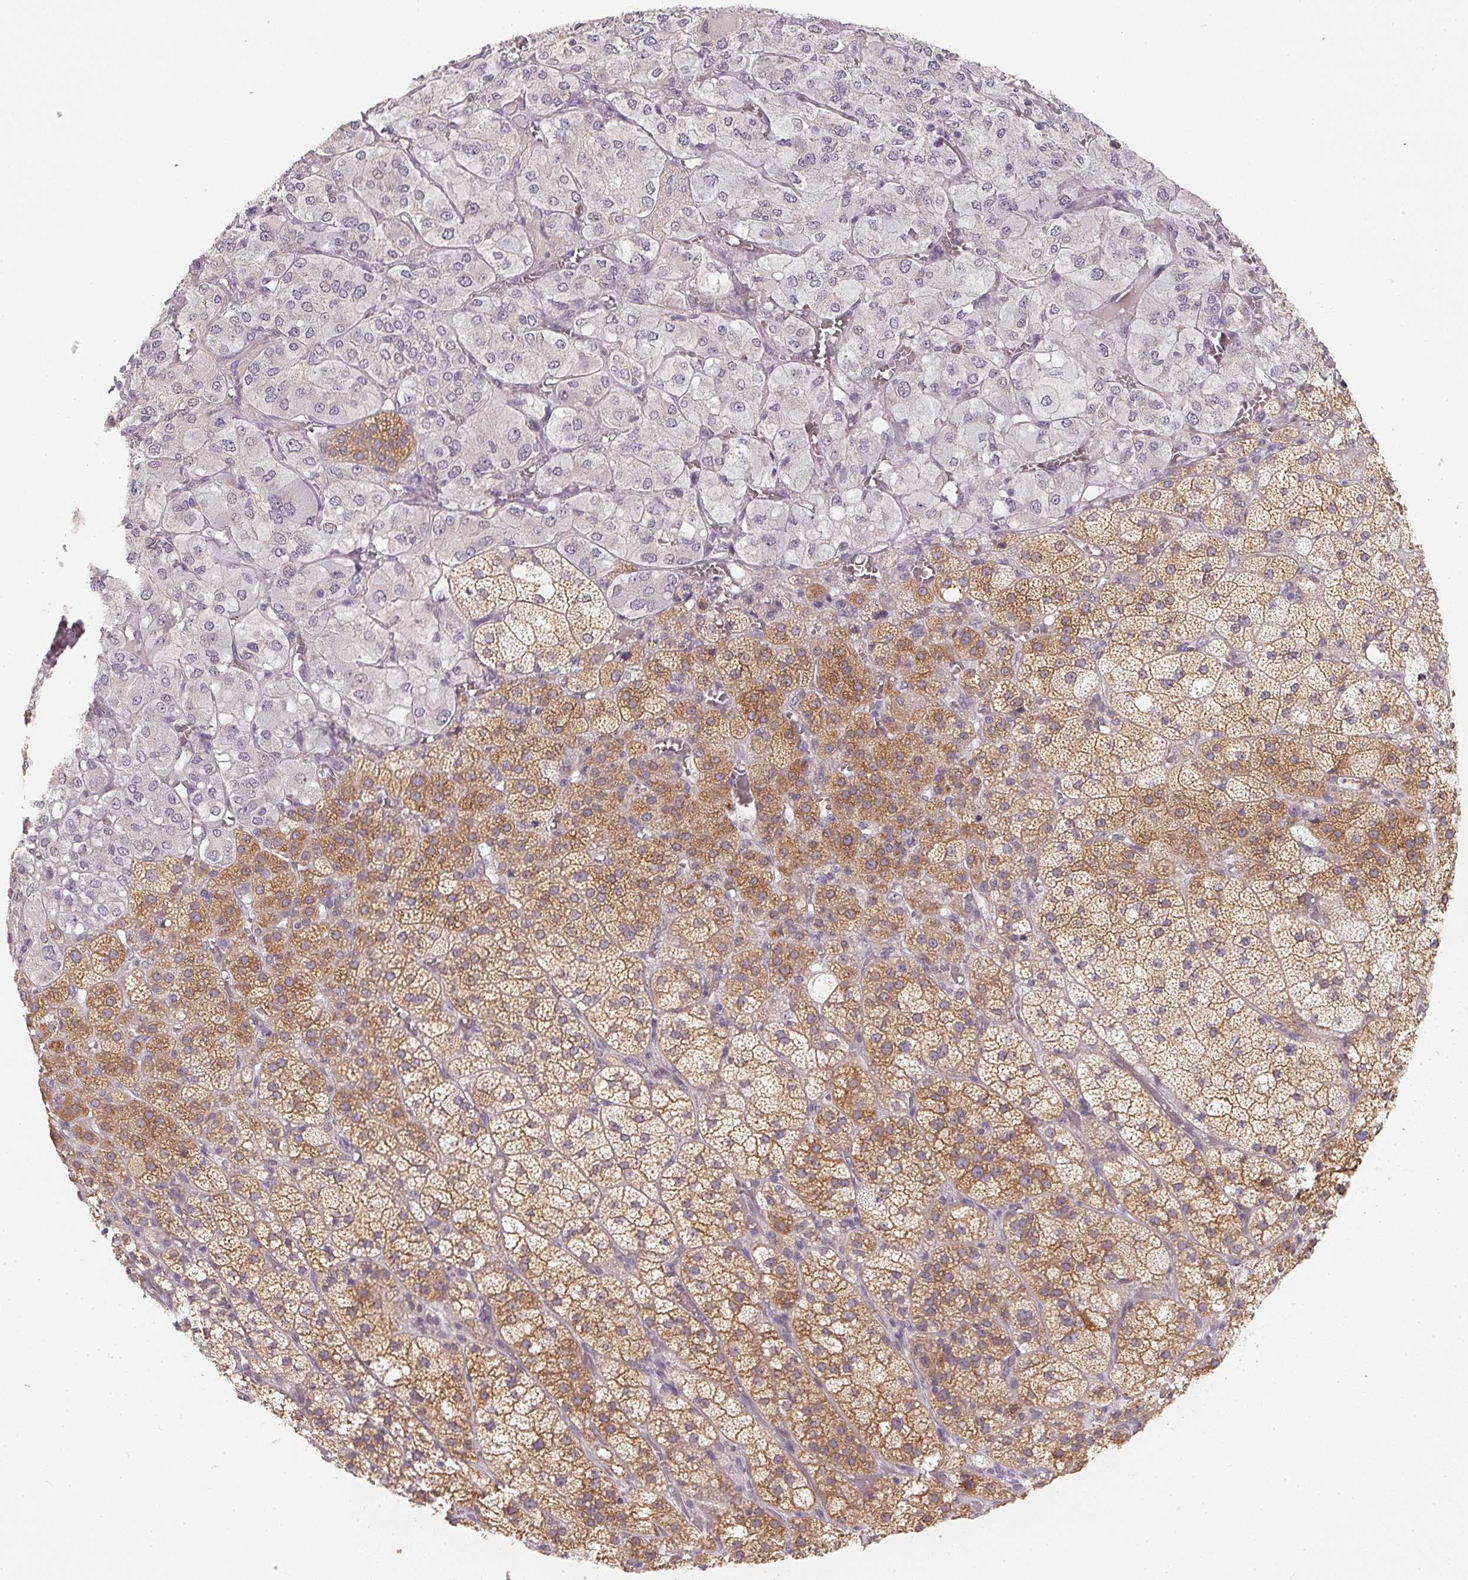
{"staining": {"intensity": "strong", "quantity": "25%-75%", "location": "cytoplasmic/membranous"}, "tissue": "adrenal gland", "cell_type": "Glandular cells", "image_type": "normal", "snomed": [{"axis": "morphology", "description": "Normal tissue, NOS"}, {"axis": "topography", "description": "Adrenal gland"}], "caption": "Brown immunohistochemical staining in benign adrenal gland exhibits strong cytoplasmic/membranous positivity in approximately 25%-75% of glandular cells.", "gene": "SOAT1", "patient": {"sex": "female", "age": 60}}